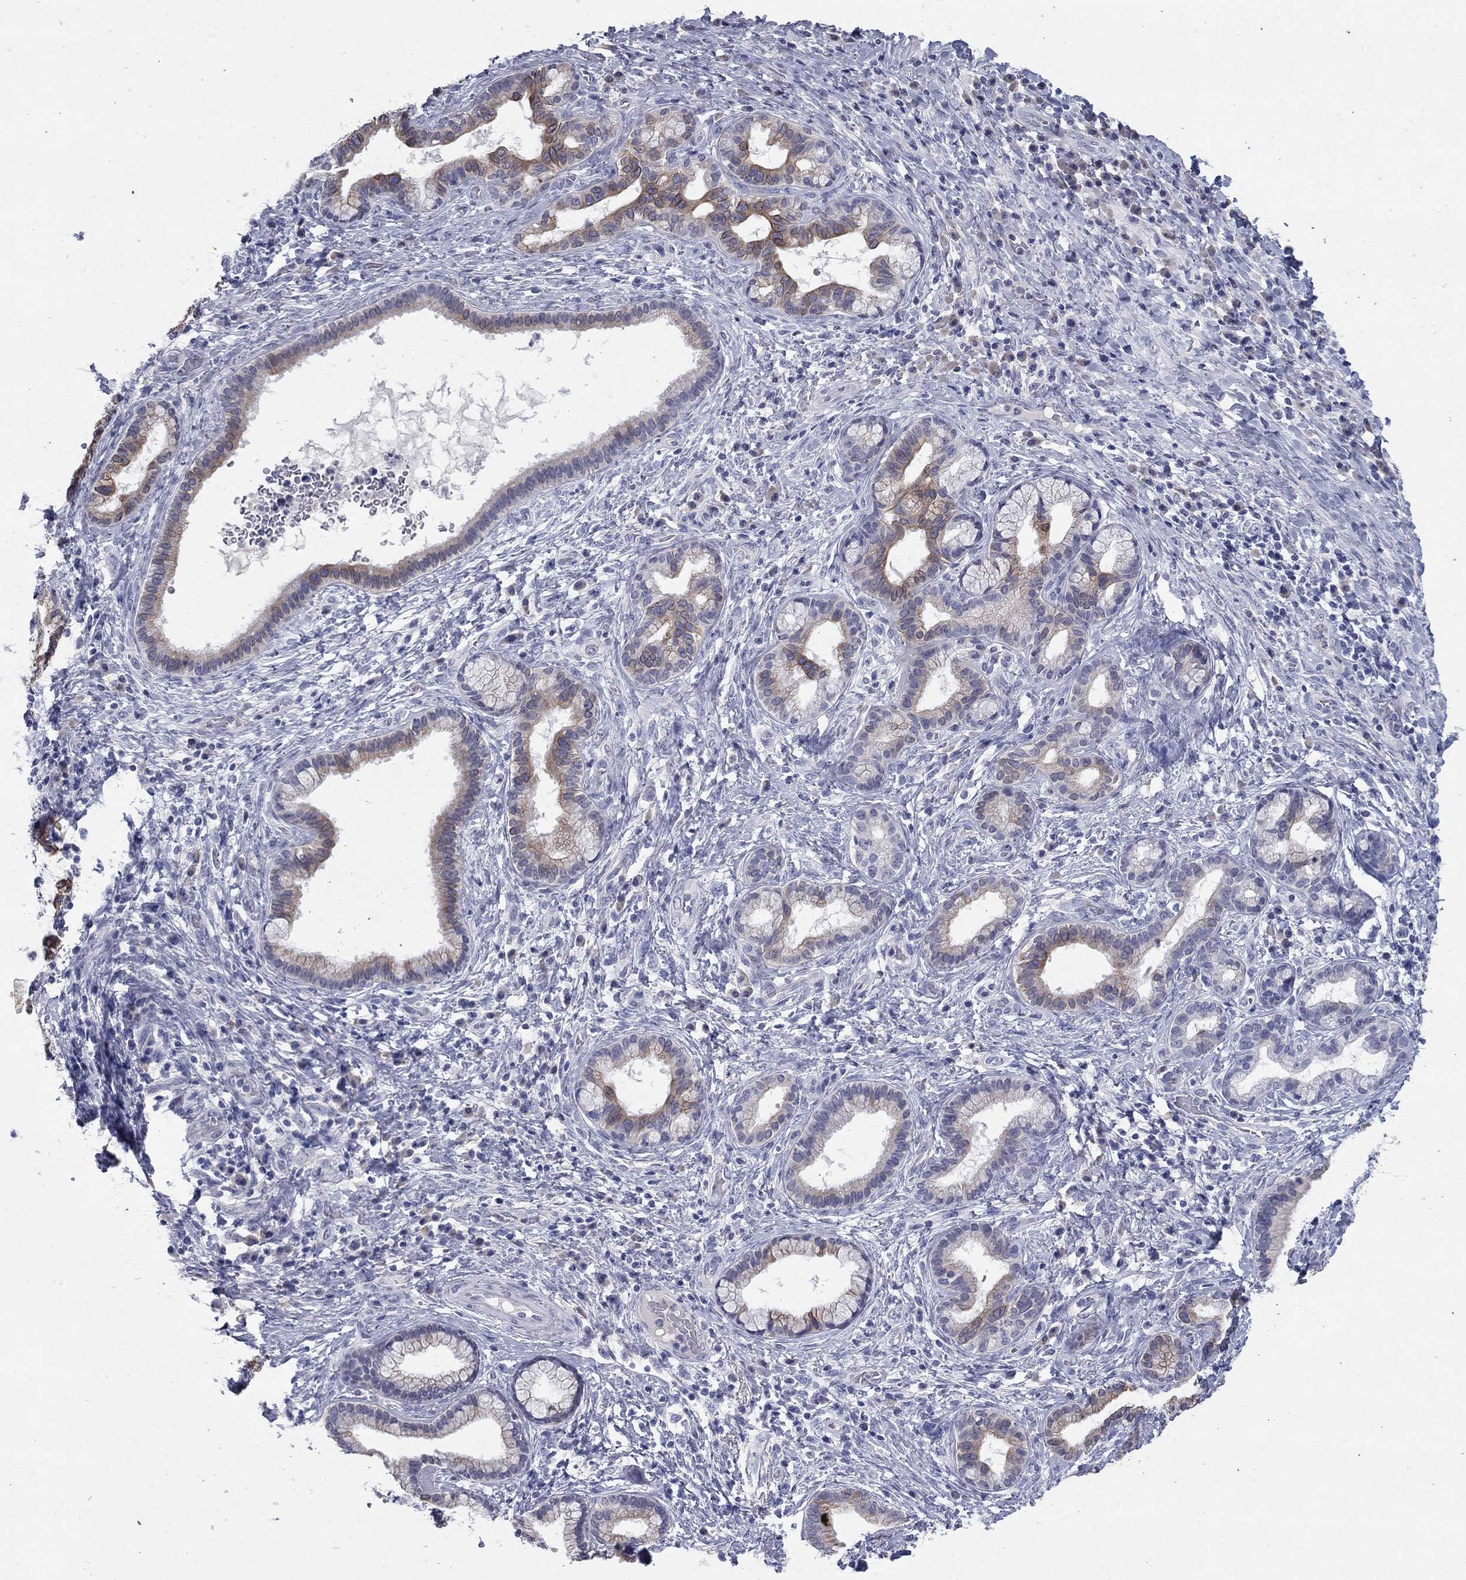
{"staining": {"intensity": "moderate", "quantity": "<25%", "location": "cytoplasmic/membranous"}, "tissue": "liver cancer", "cell_type": "Tumor cells", "image_type": "cancer", "snomed": [{"axis": "morphology", "description": "Cholangiocarcinoma"}, {"axis": "topography", "description": "Liver"}], "caption": "Protein analysis of liver cancer tissue exhibits moderate cytoplasmic/membranous expression in approximately <25% of tumor cells.", "gene": "KRT75", "patient": {"sex": "female", "age": 73}}